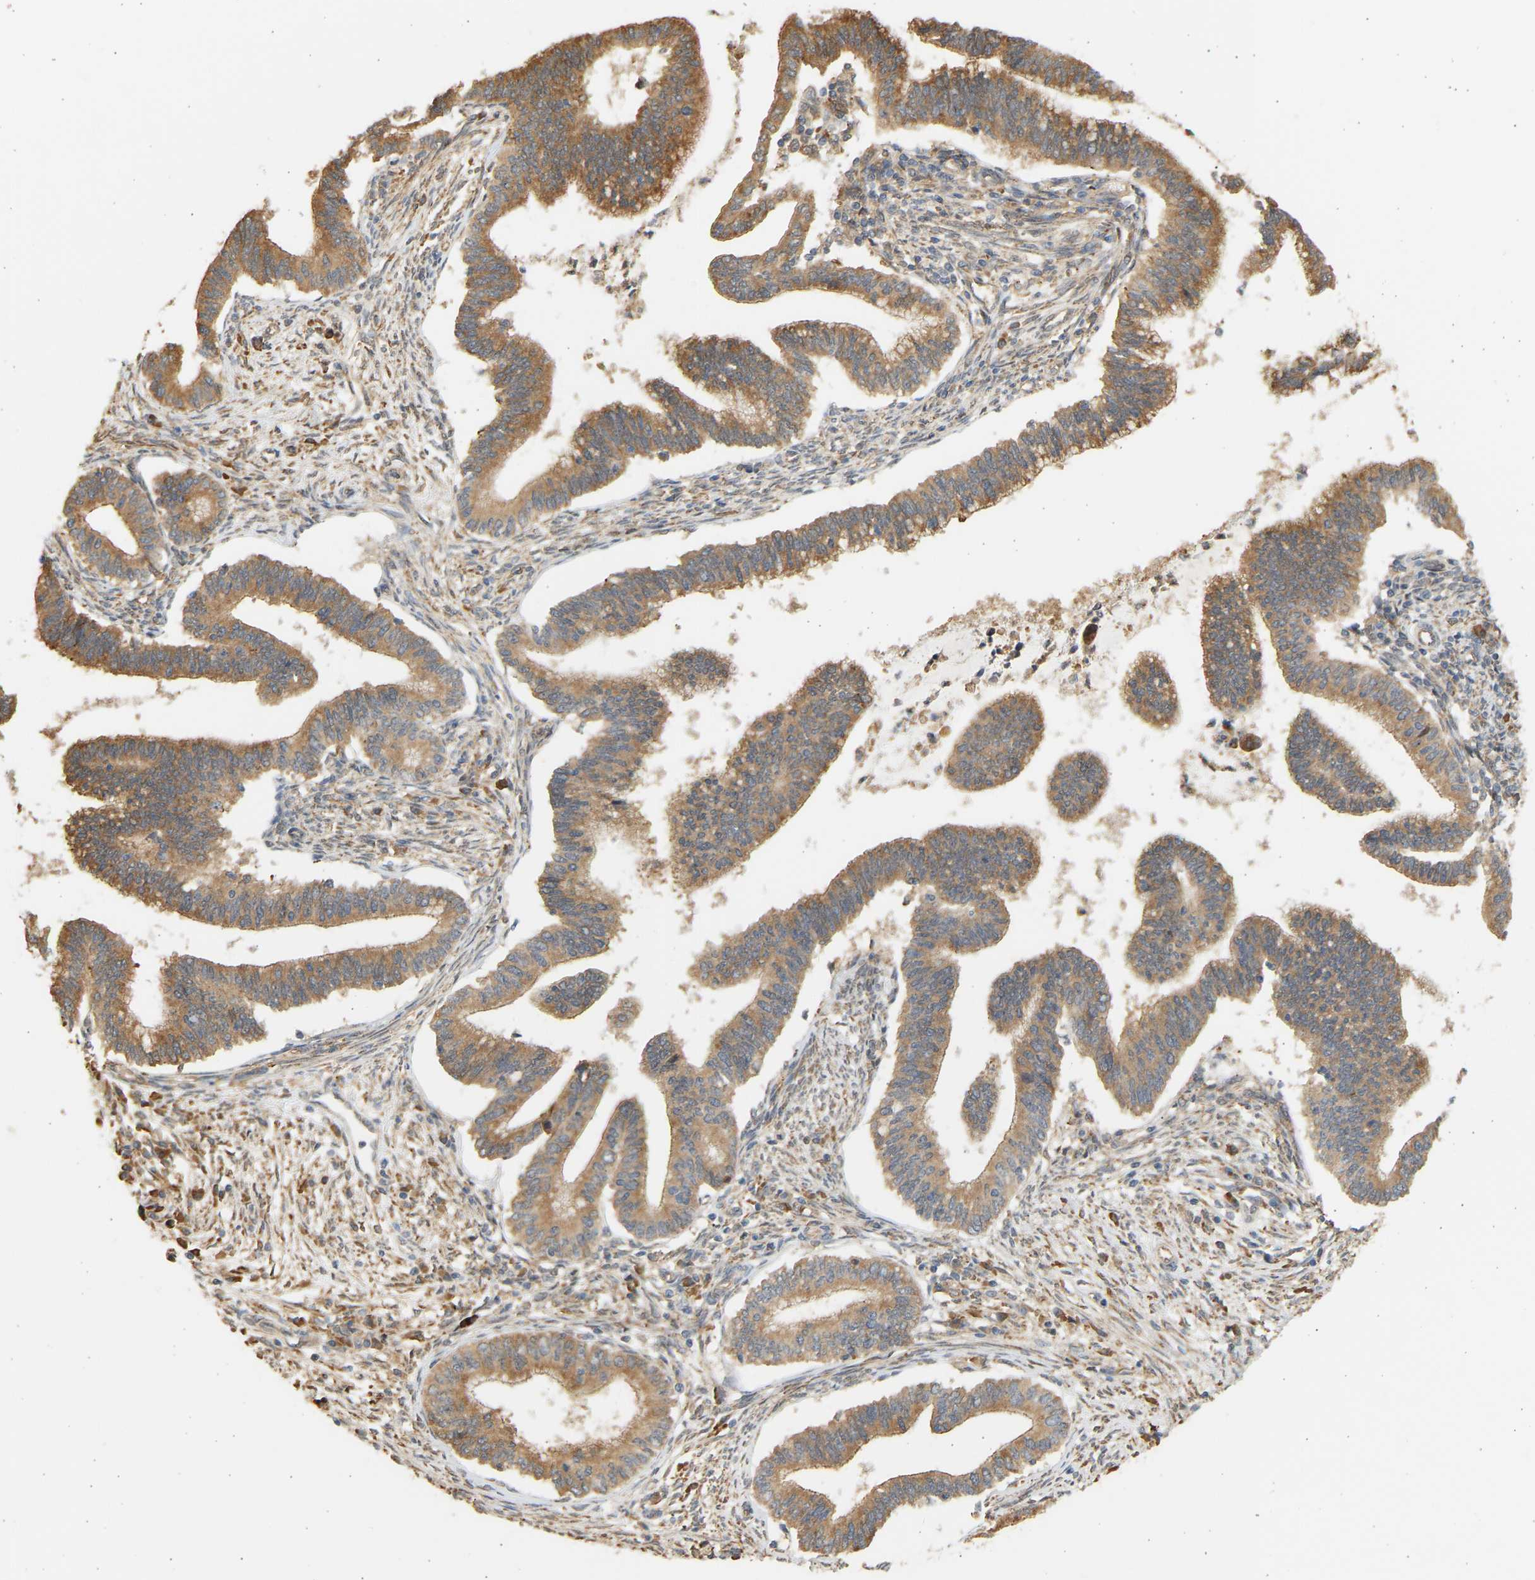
{"staining": {"intensity": "moderate", "quantity": ">75%", "location": "cytoplasmic/membranous"}, "tissue": "cervical cancer", "cell_type": "Tumor cells", "image_type": "cancer", "snomed": [{"axis": "morphology", "description": "Adenocarcinoma, NOS"}, {"axis": "topography", "description": "Cervix"}], "caption": "Protein analysis of cervical adenocarcinoma tissue demonstrates moderate cytoplasmic/membranous expression in approximately >75% of tumor cells. The staining is performed using DAB (3,3'-diaminobenzidine) brown chromogen to label protein expression. The nuclei are counter-stained blue using hematoxylin.", "gene": "B4GALT6", "patient": {"sex": "female", "age": 36}}